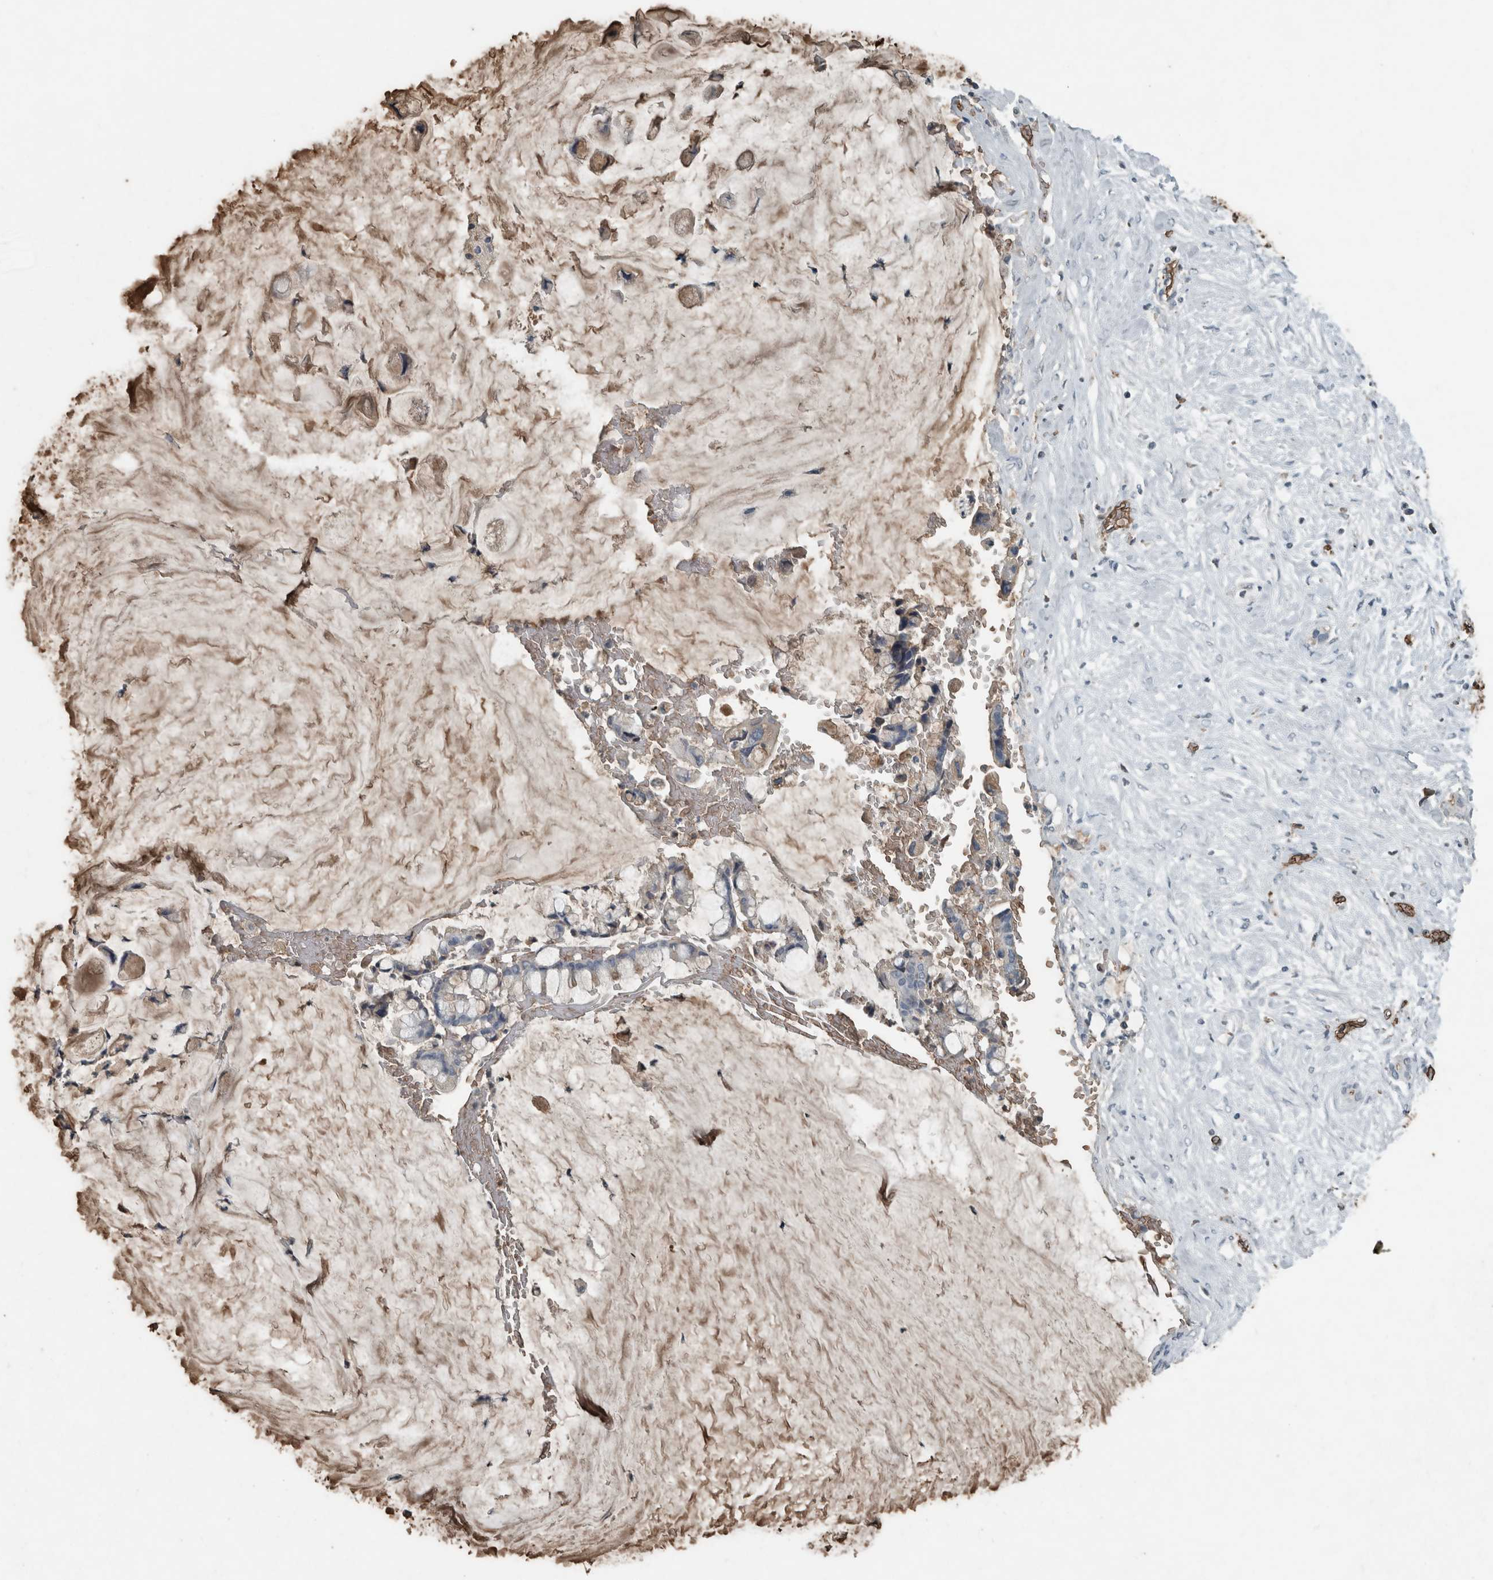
{"staining": {"intensity": "weak", "quantity": "25%-75%", "location": "cytoplasmic/membranous"}, "tissue": "pancreatic cancer", "cell_type": "Tumor cells", "image_type": "cancer", "snomed": [{"axis": "morphology", "description": "Adenocarcinoma, NOS"}, {"axis": "topography", "description": "Pancreas"}], "caption": "A low amount of weak cytoplasmic/membranous staining is seen in about 25%-75% of tumor cells in pancreatic adenocarcinoma tissue.", "gene": "LBP", "patient": {"sex": "male", "age": 41}}